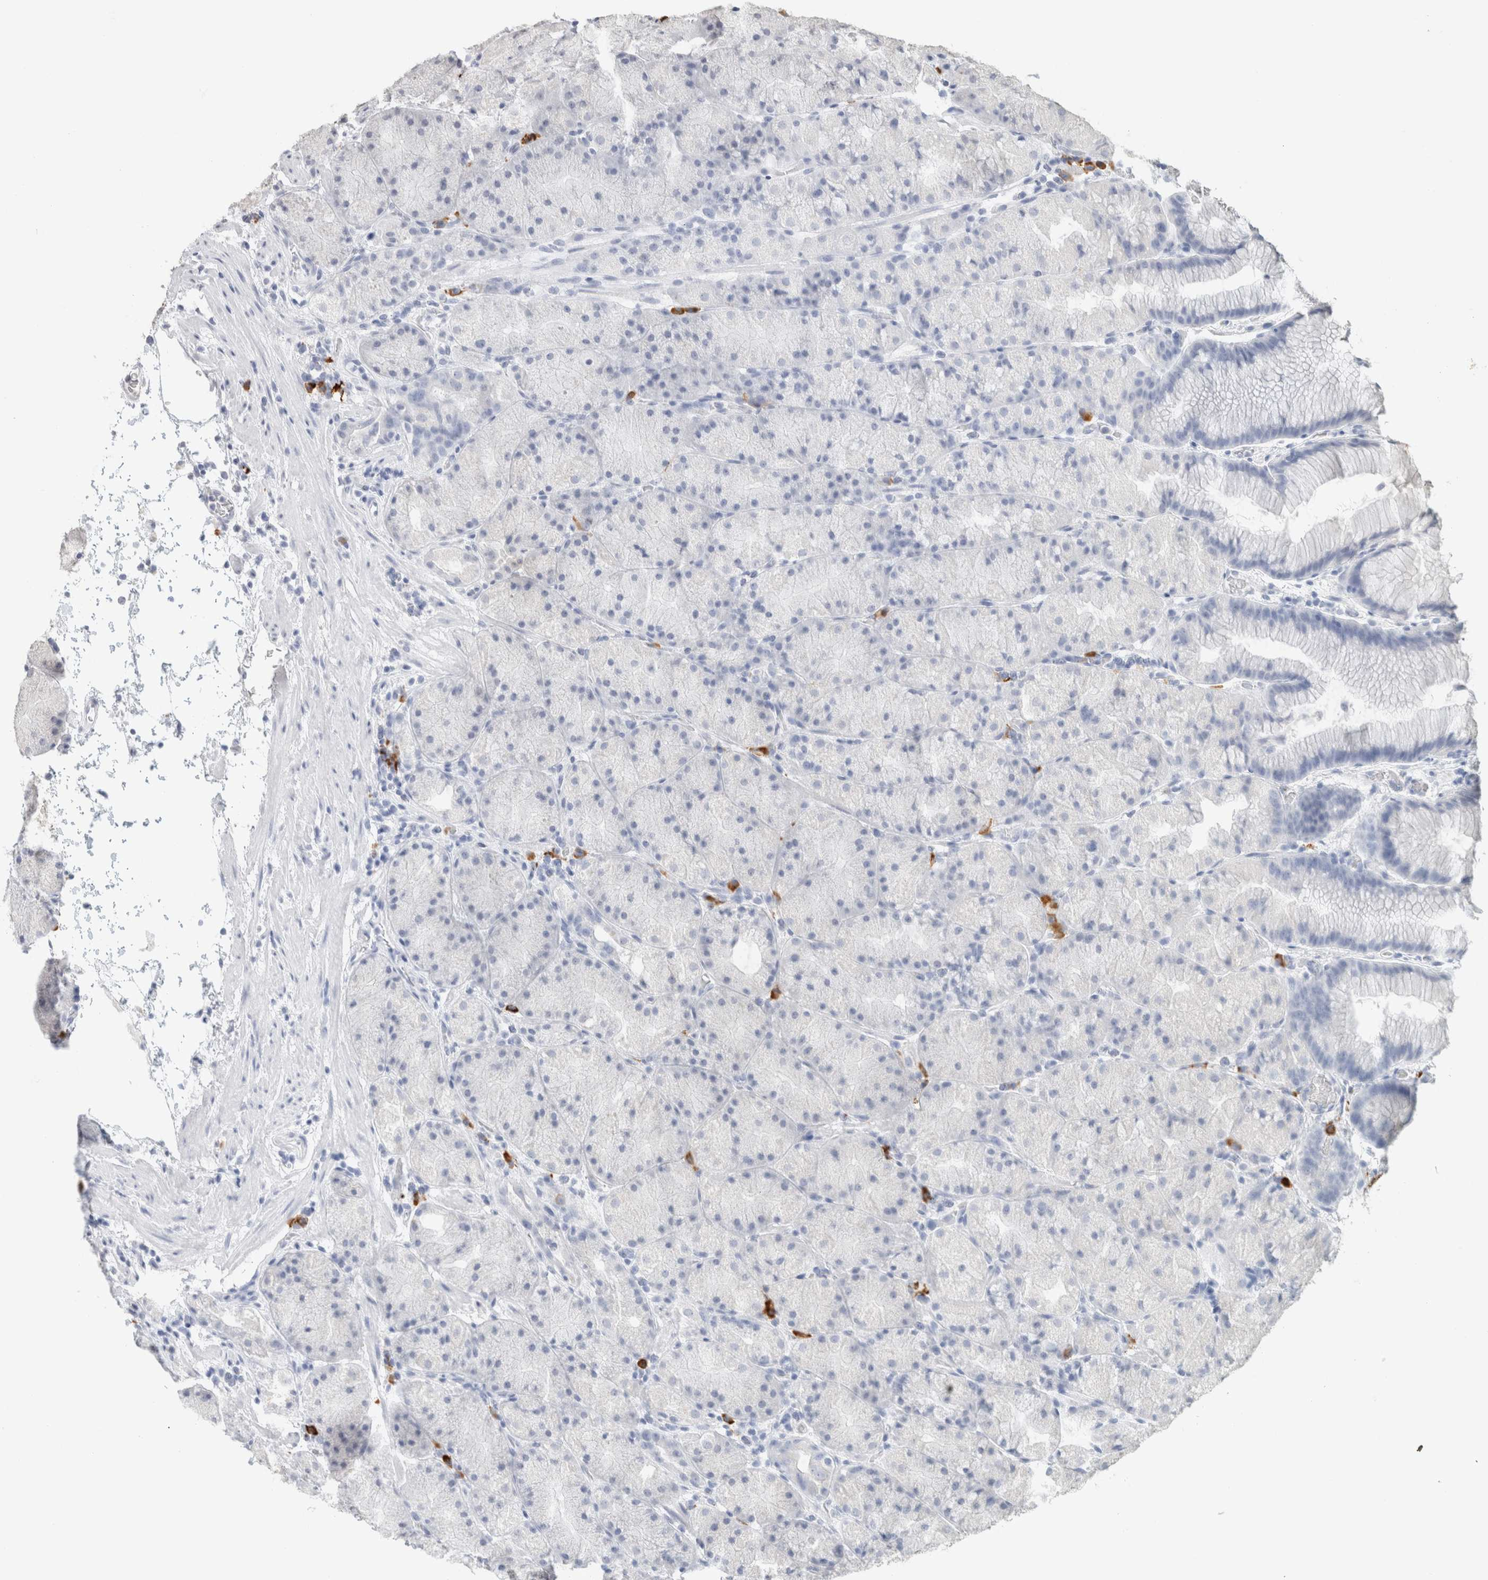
{"staining": {"intensity": "negative", "quantity": "none", "location": "none"}, "tissue": "stomach", "cell_type": "Glandular cells", "image_type": "normal", "snomed": [{"axis": "morphology", "description": "Normal tissue, NOS"}, {"axis": "topography", "description": "Stomach, upper"}, {"axis": "topography", "description": "Stomach"}], "caption": "The photomicrograph shows no staining of glandular cells in normal stomach. (Stains: DAB IHC with hematoxylin counter stain, Microscopy: brightfield microscopy at high magnification).", "gene": "CD80", "patient": {"sex": "male", "age": 48}}